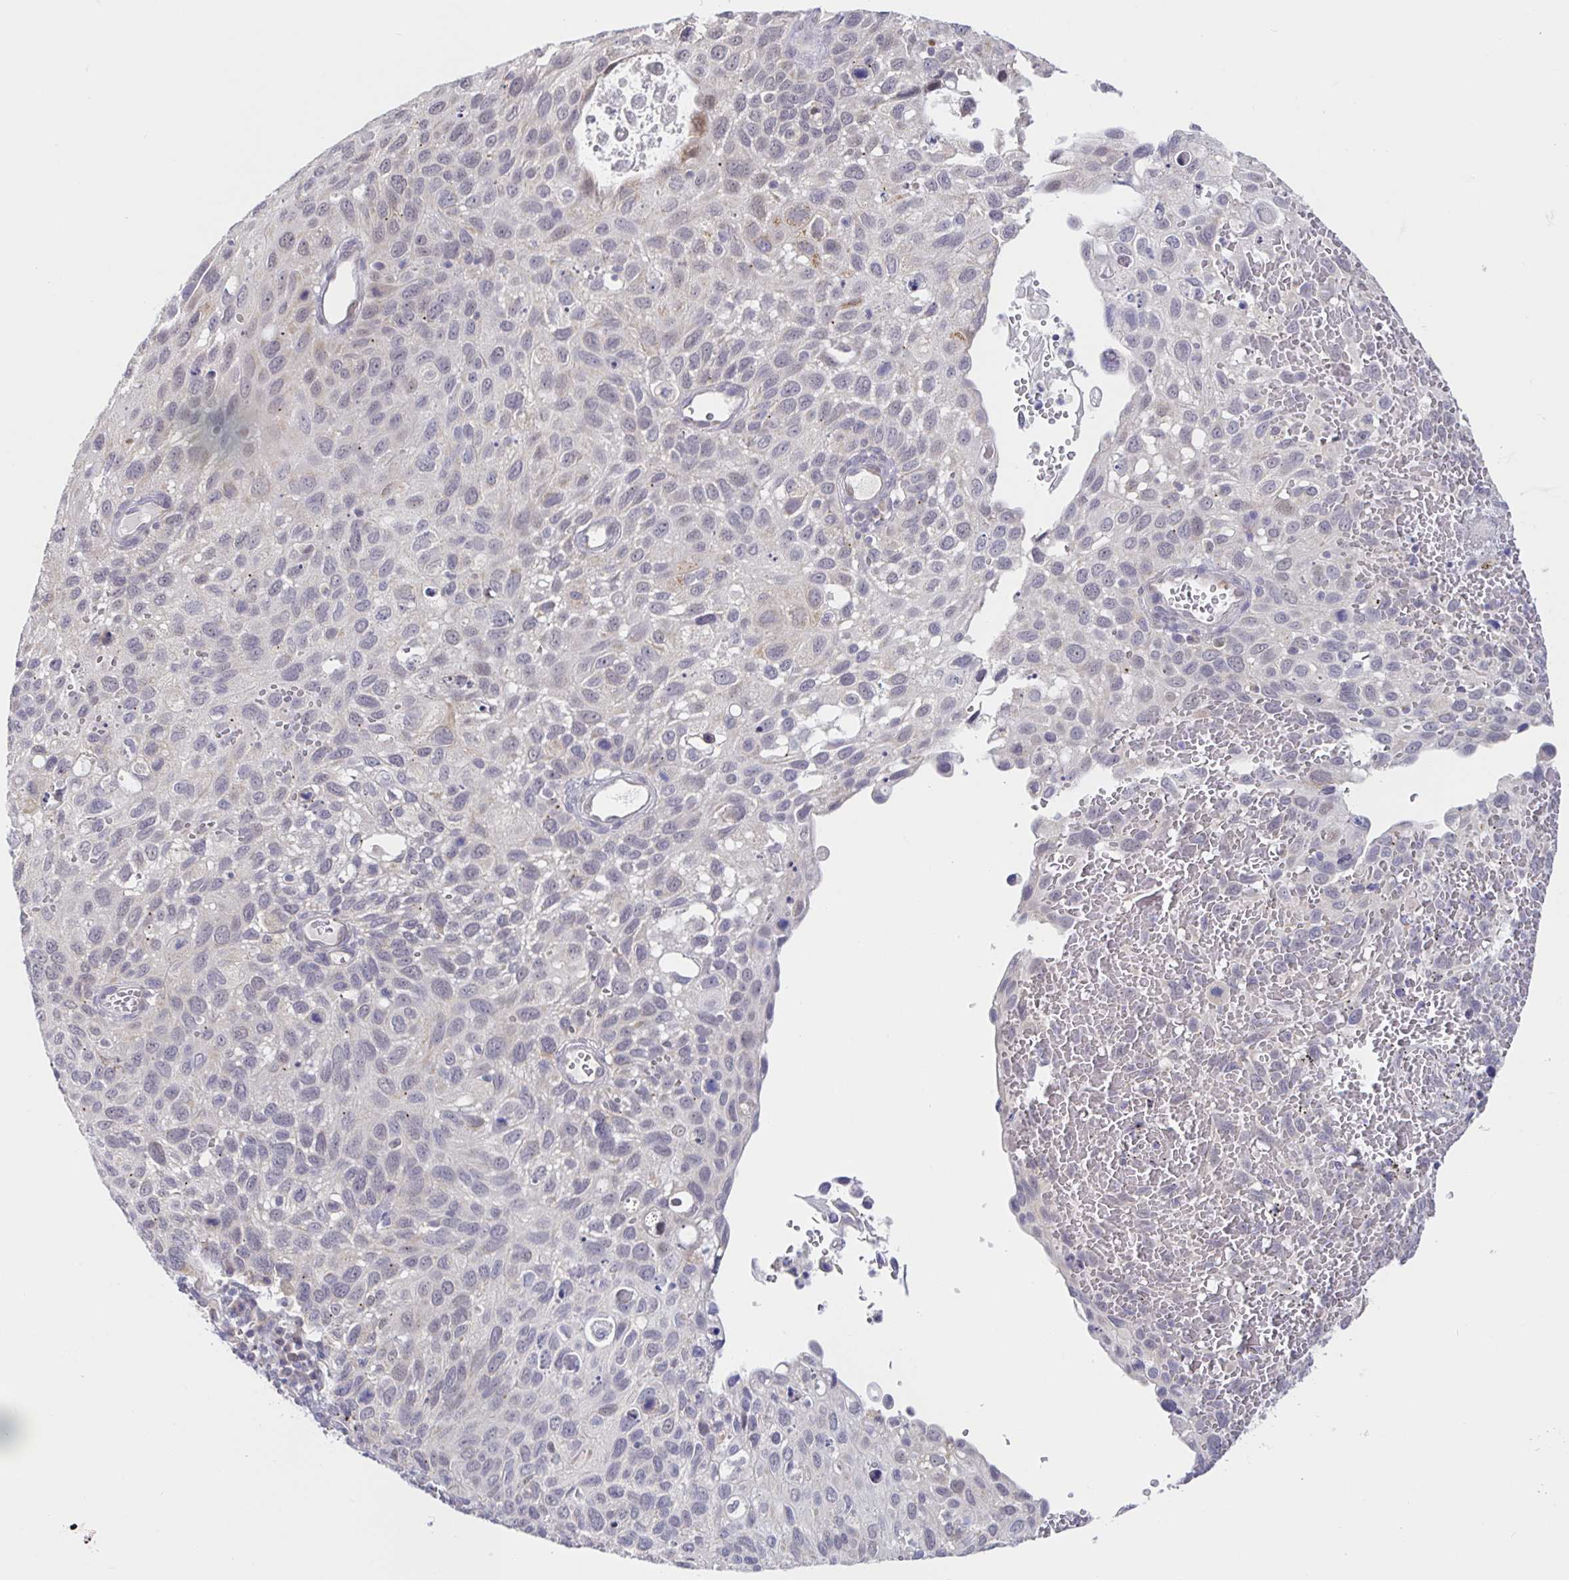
{"staining": {"intensity": "negative", "quantity": "none", "location": "none"}, "tissue": "cervical cancer", "cell_type": "Tumor cells", "image_type": "cancer", "snomed": [{"axis": "morphology", "description": "Squamous cell carcinoma, NOS"}, {"axis": "topography", "description": "Cervix"}], "caption": "The histopathology image reveals no staining of tumor cells in cervical cancer. Nuclei are stained in blue.", "gene": "CIT", "patient": {"sex": "female", "age": 70}}